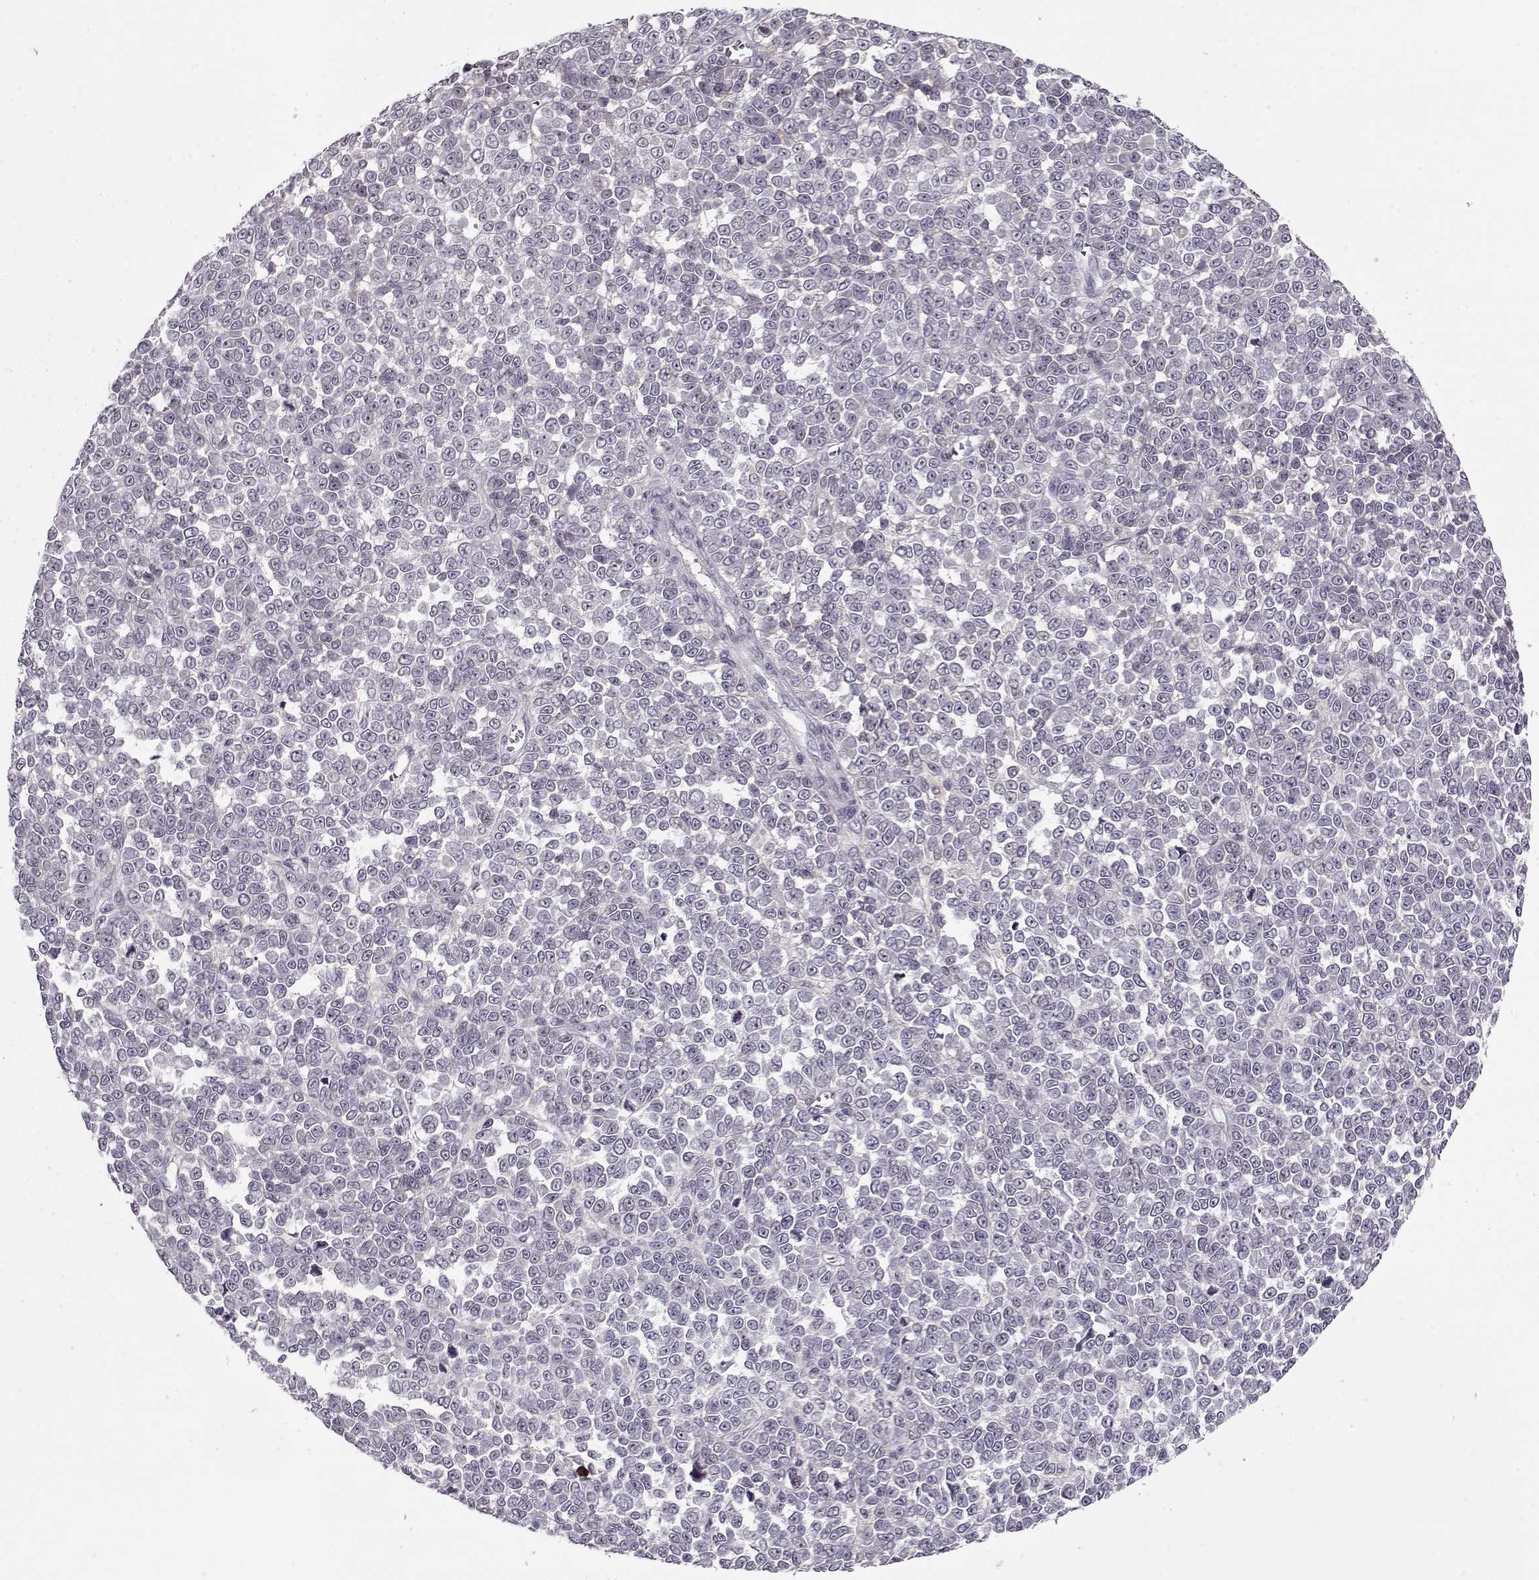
{"staining": {"intensity": "negative", "quantity": "none", "location": "none"}, "tissue": "melanoma", "cell_type": "Tumor cells", "image_type": "cancer", "snomed": [{"axis": "morphology", "description": "Malignant melanoma, NOS"}, {"axis": "topography", "description": "Skin"}], "caption": "Melanoma was stained to show a protein in brown. There is no significant staining in tumor cells.", "gene": "LUM", "patient": {"sex": "female", "age": 95}}